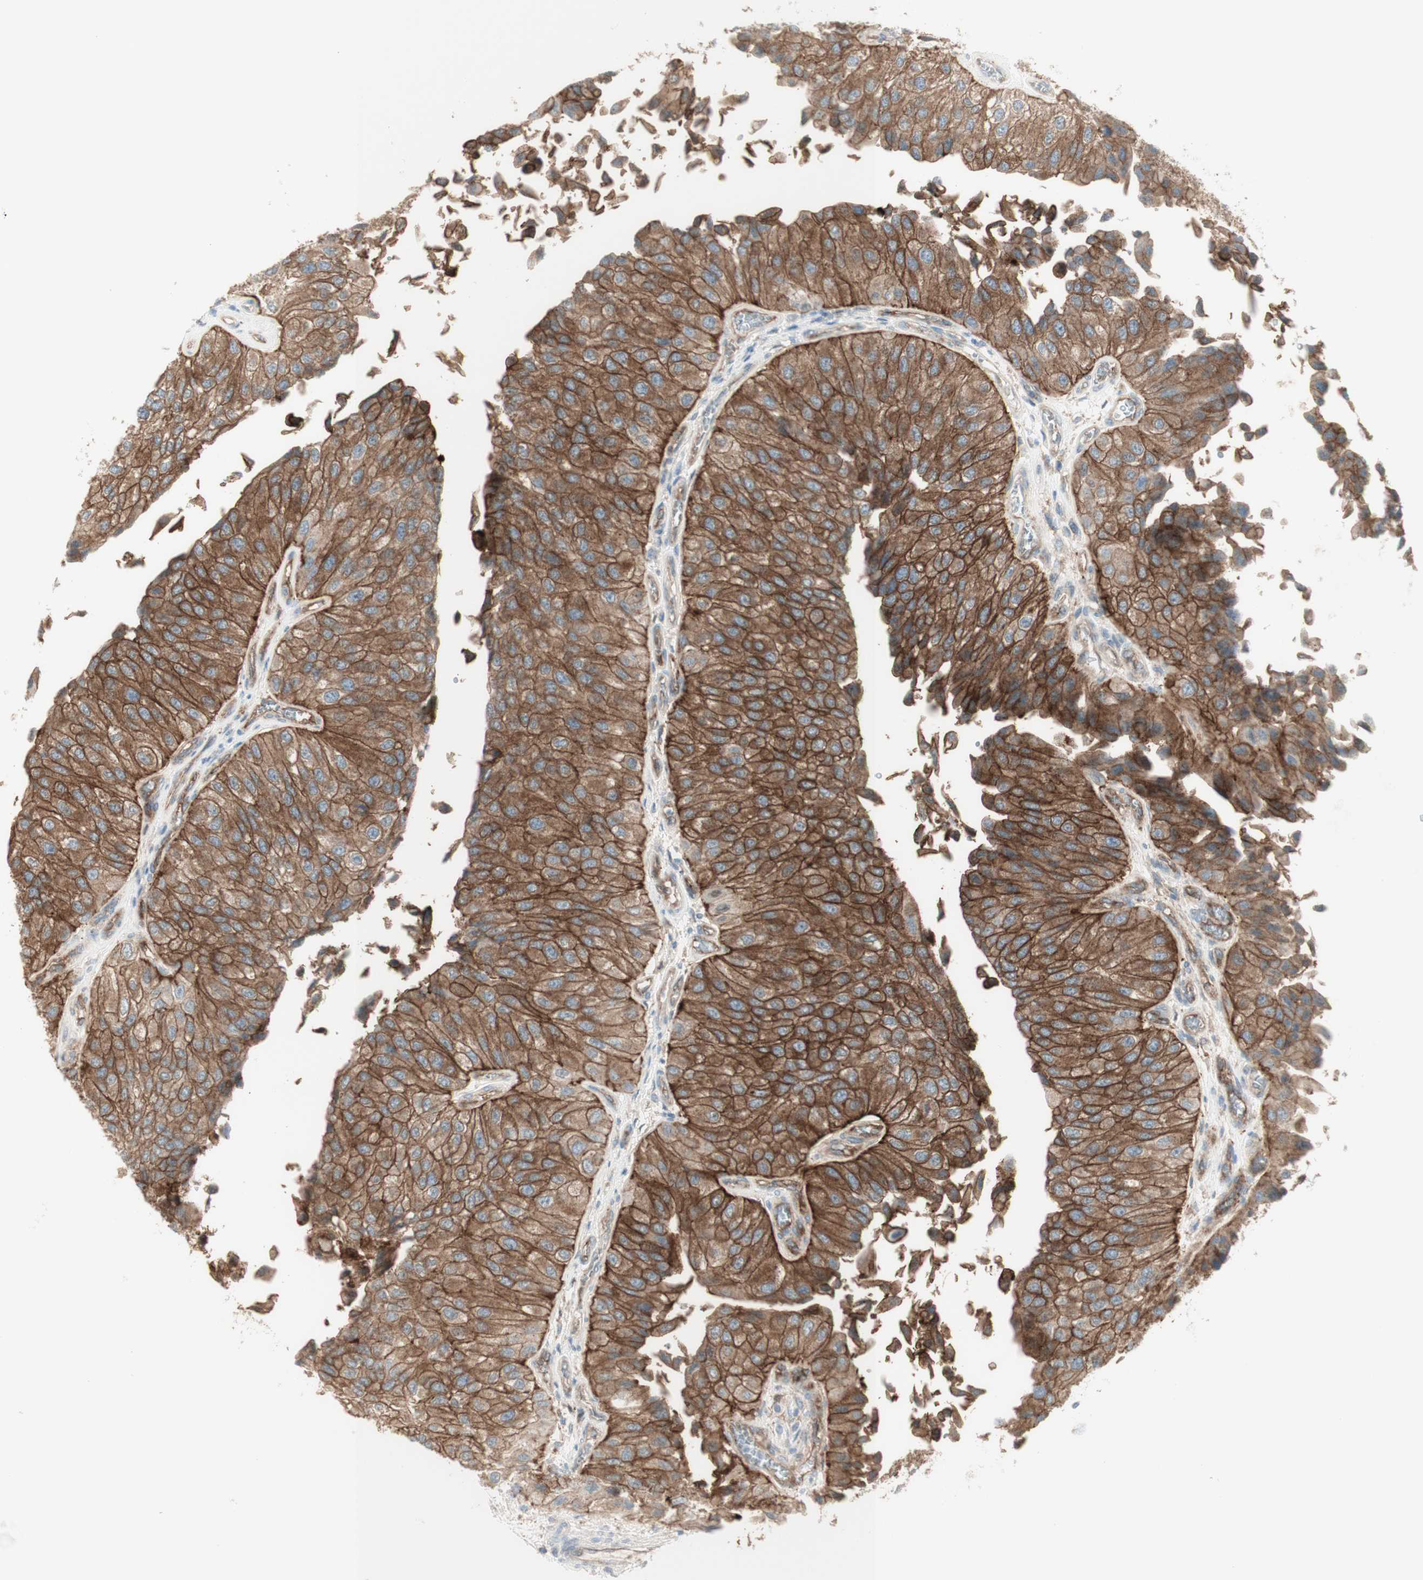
{"staining": {"intensity": "strong", "quantity": "25%-75%", "location": "cytoplasmic/membranous"}, "tissue": "urothelial cancer", "cell_type": "Tumor cells", "image_type": "cancer", "snomed": [{"axis": "morphology", "description": "Urothelial carcinoma, High grade"}, {"axis": "topography", "description": "Kidney"}, {"axis": "topography", "description": "Urinary bladder"}], "caption": "High-grade urothelial carcinoma stained with DAB immunohistochemistry (IHC) shows high levels of strong cytoplasmic/membranous expression in about 25%-75% of tumor cells.", "gene": "MYO6", "patient": {"sex": "male", "age": 77}}